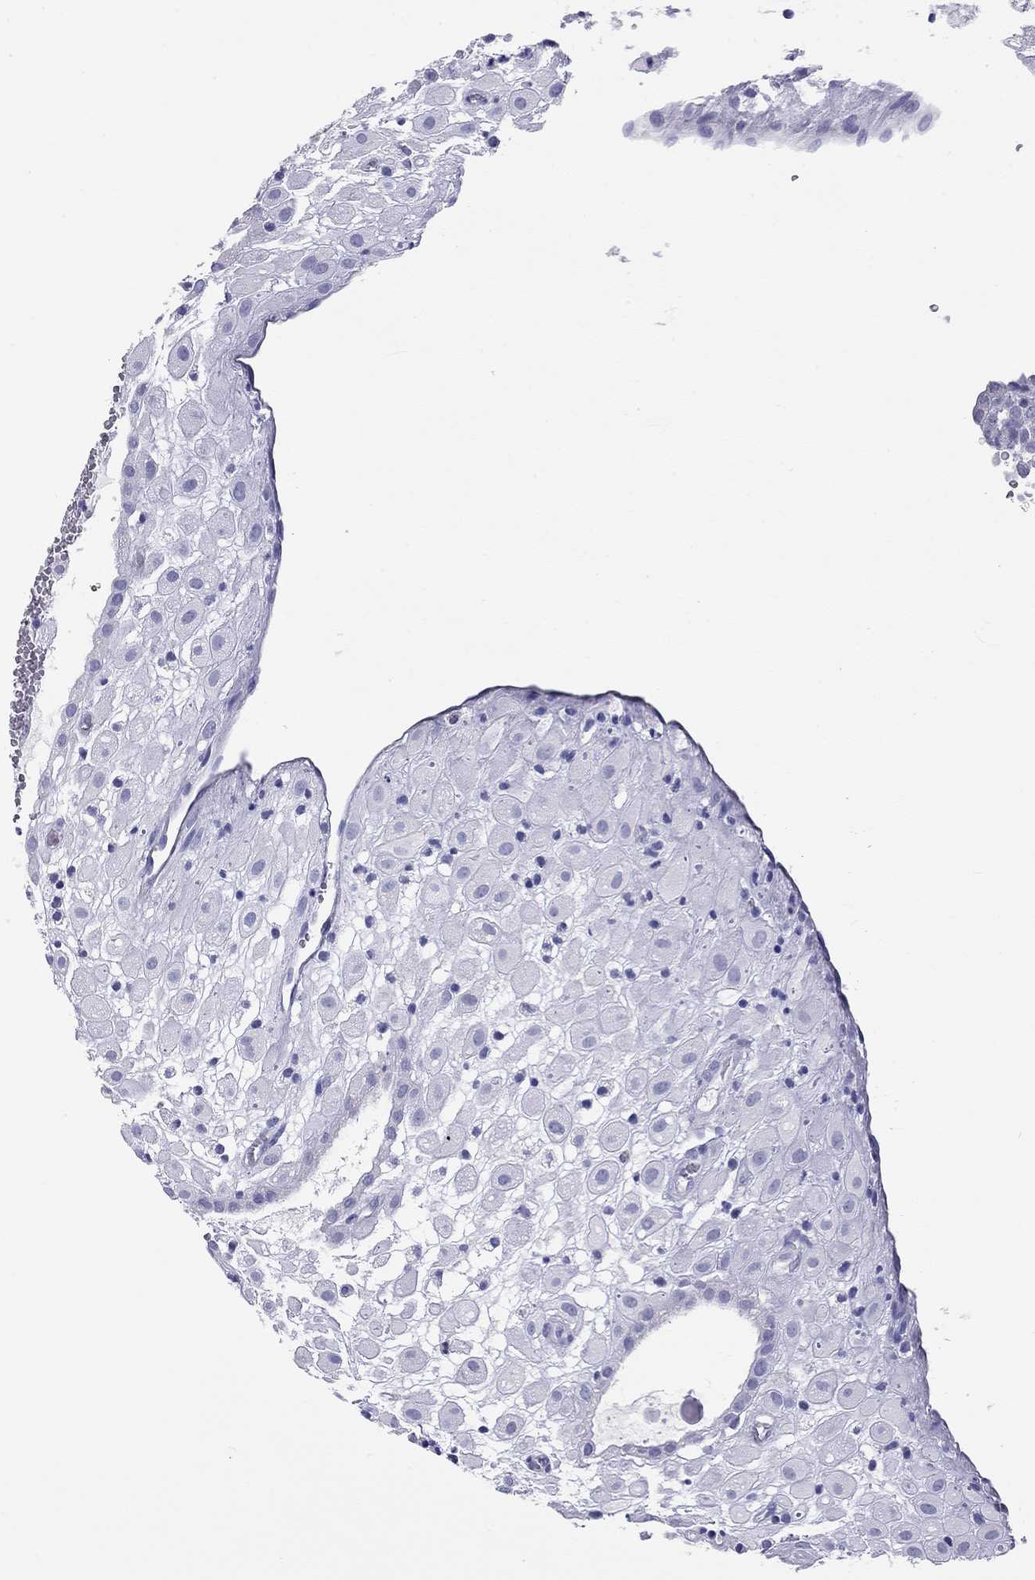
{"staining": {"intensity": "negative", "quantity": "none", "location": "none"}, "tissue": "placenta", "cell_type": "Decidual cells", "image_type": "normal", "snomed": [{"axis": "morphology", "description": "Normal tissue, NOS"}, {"axis": "topography", "description": "Placenta"}], "caption": "Placenta was stained to show a protein in brown. There is no significant expression in decidual cells. (Brightfield microscopy of DAB (3,3'-diaminobenzidine) IHC at high magnification).", "gene": "DPY19L2", "patient": {"sex": "female", "age": 24}}